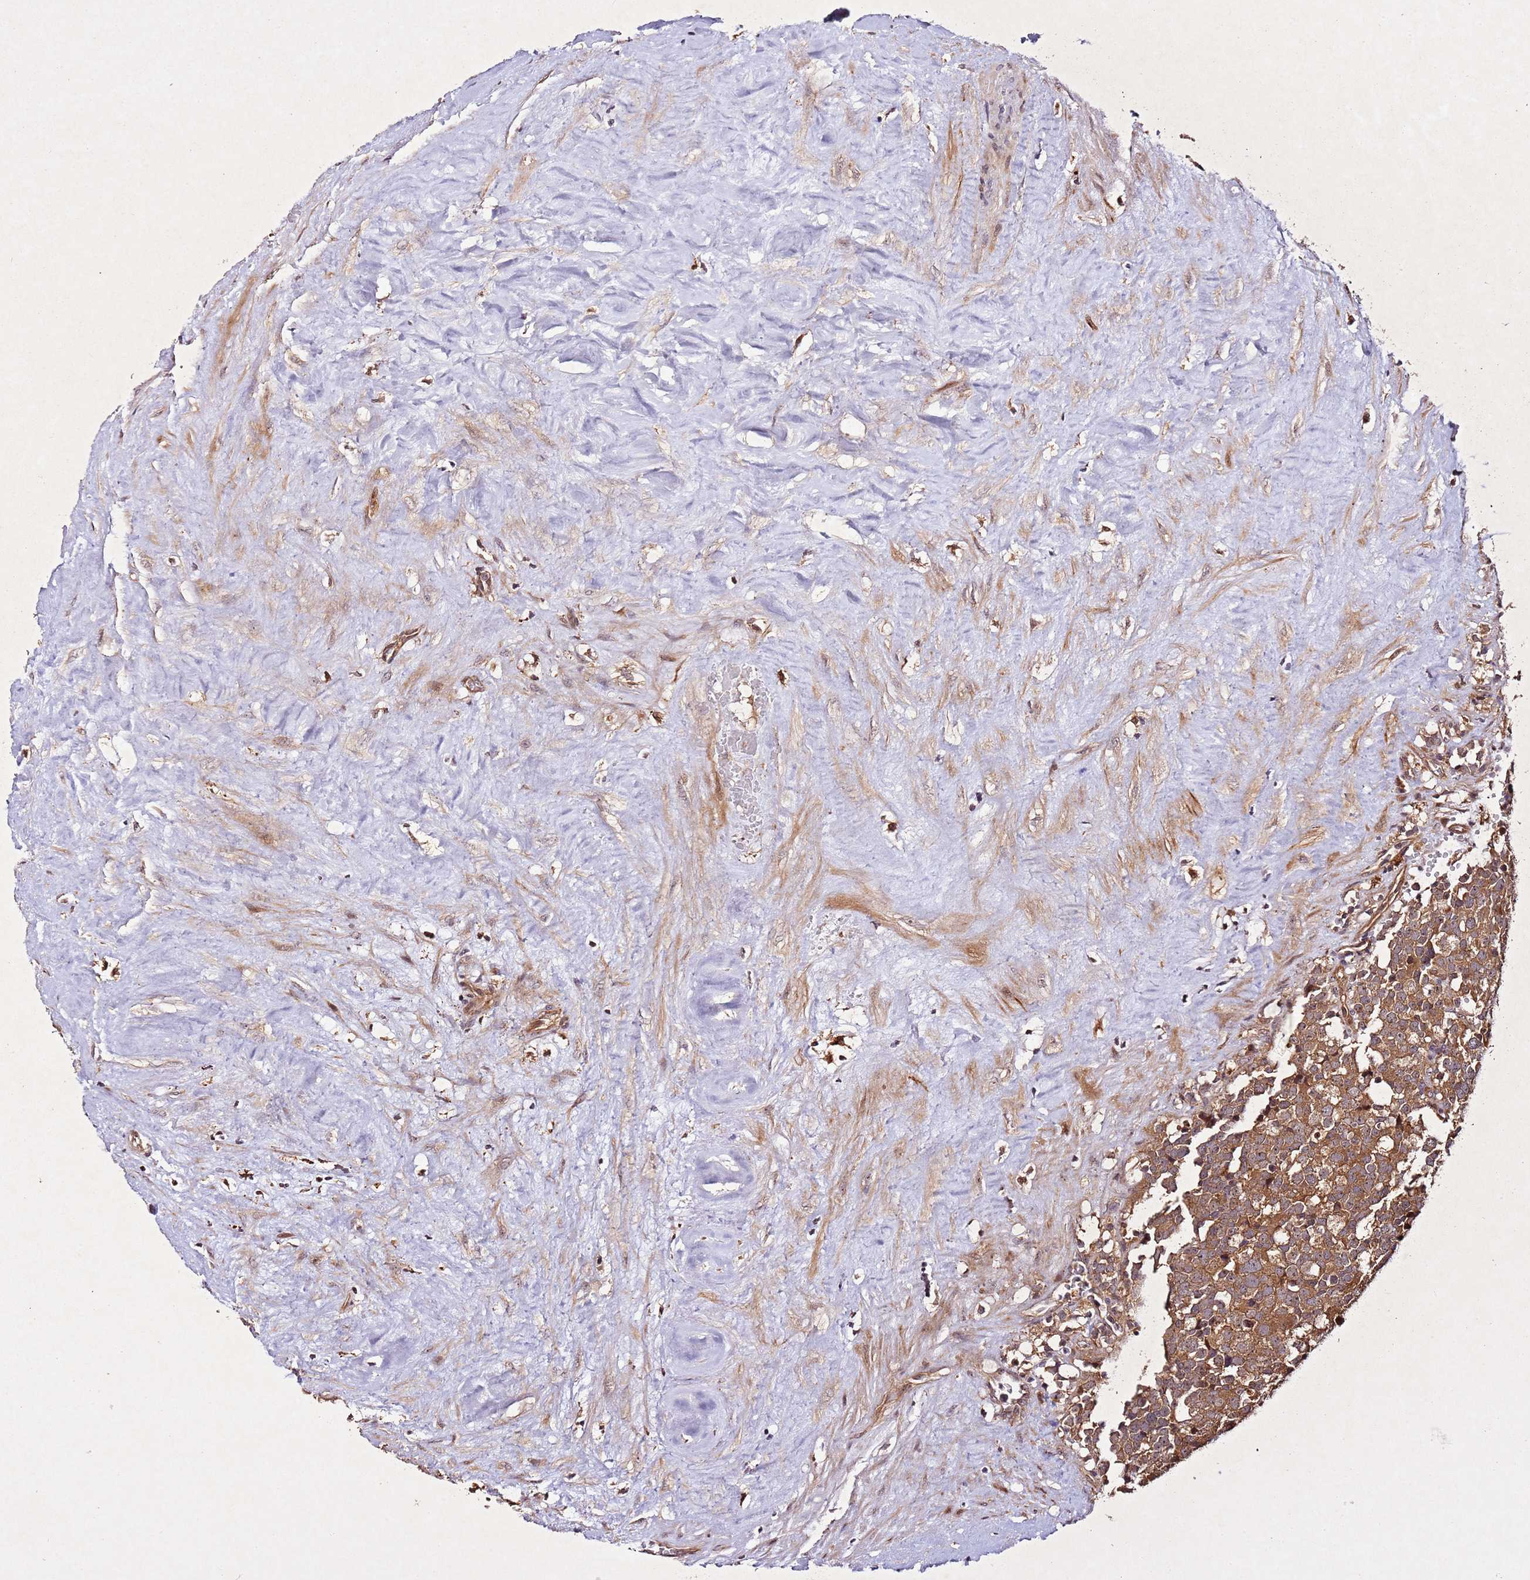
{"staining": {"intensity": "moderate", "quantity": ">75%", "location": "cytoplasmic/membranous"}, "tissue": "testis cancer", "cell_type": "Tumor cells", "image_type": "cancer", "snomed": [{"axis": "morphology", "description": "Seminoma, NOS"}, {"axis": "topography", "description": "Testis"}], "caption": "An immunohistochemistry histopathology image of neoplastic tissue is shown. Protein staining in brown highlights moderate cytoplasmic/membranous positivity in testis seminoma within tumor cells.", "gene": "PTMA", "patient": {"sex": "male", "age": 71}}